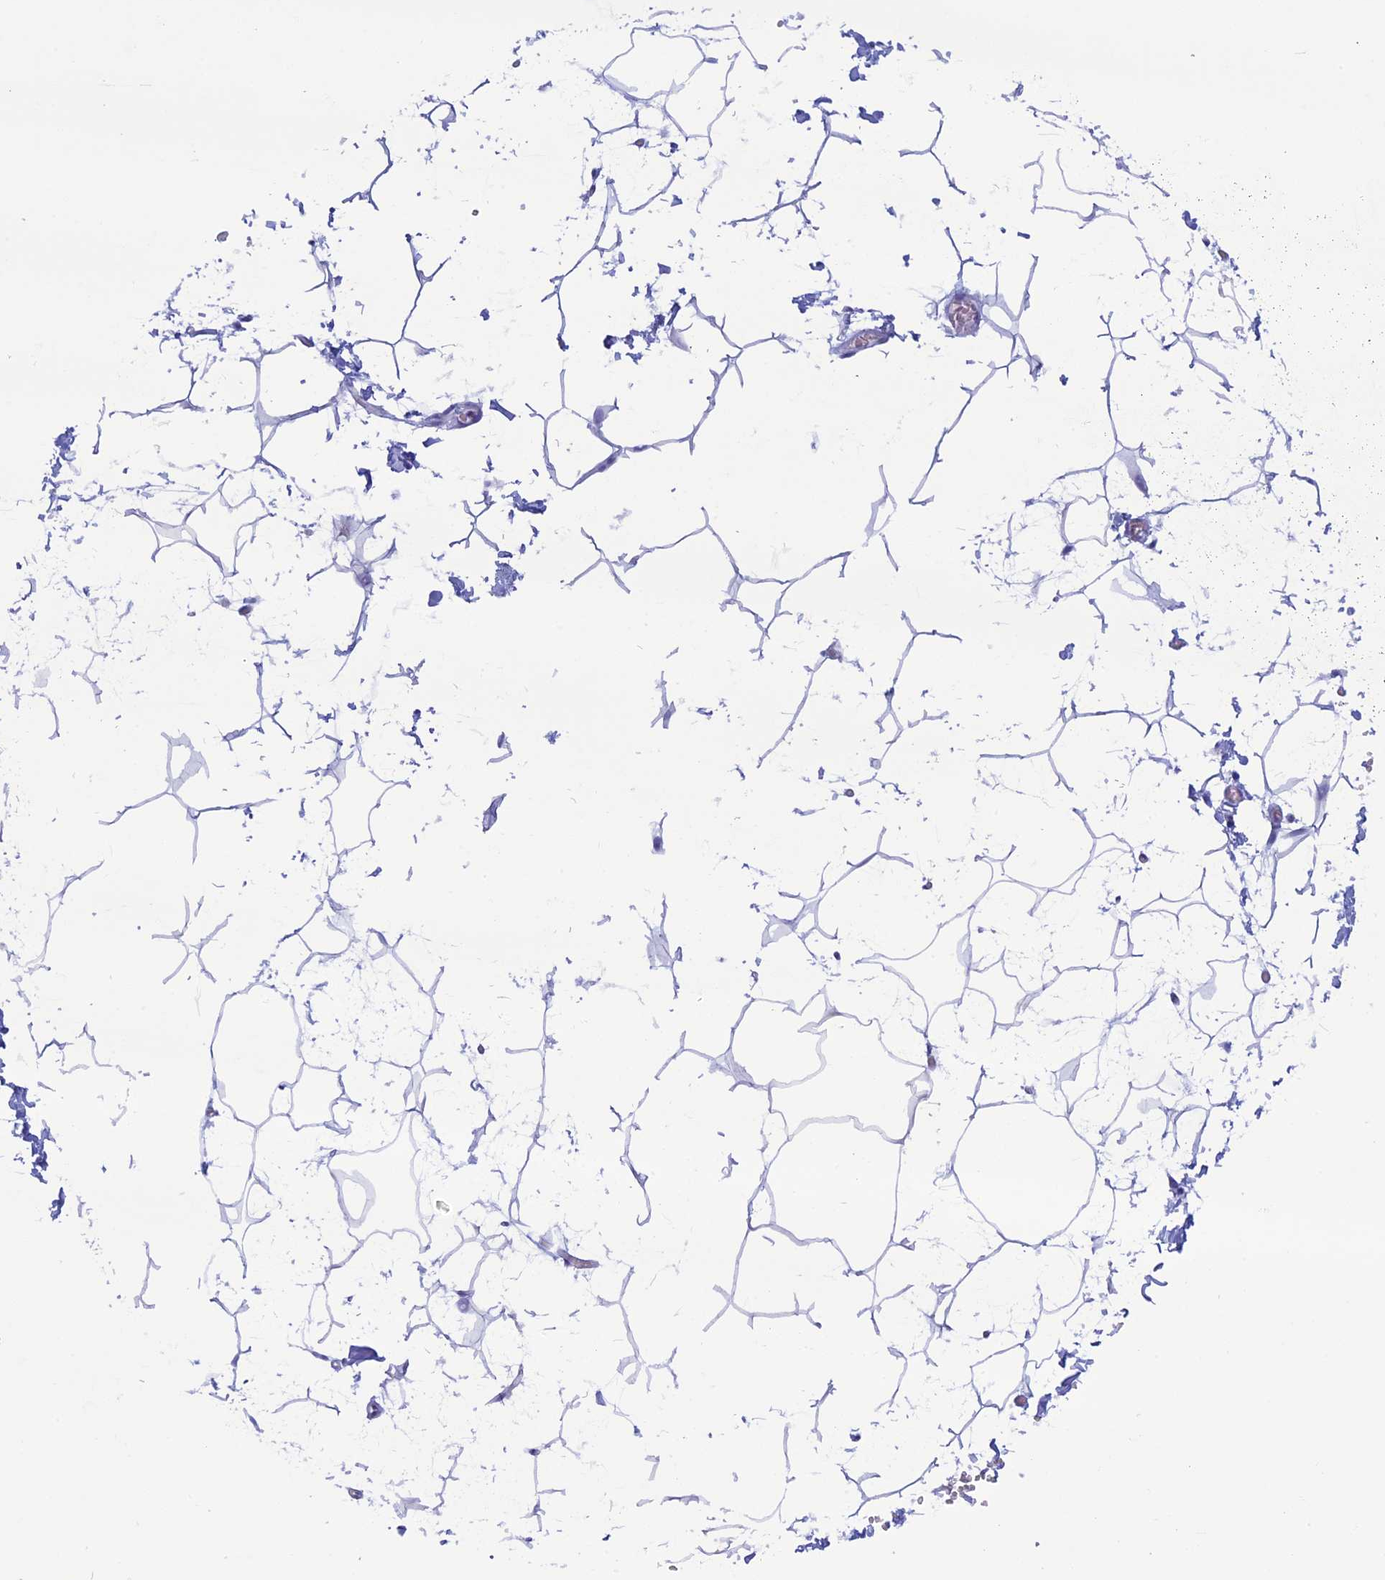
{"staining": {"intensity": "negative", "quantity": "none", "location": "none"}, "tissue": "adipose tissue", "cell_type": "Adipocytes", "image_type": "normal", "snomed": [{"axis": "morphology", "description": "Normal tissue, NOS"}, {"axis": "topography", "description": "Gallbladder"}, {"axis": "topography", "description": "Peripheral nerve tissue"}], "caption": "This image is of unremarkable adipose tissue stained with immunohistochemistry to label a protein in brown with the nuclei are counter-stained blue. There is no staining in adipocytes.", "gene": "FAM169A", "patient": {"sex": "male", "age": 38}}